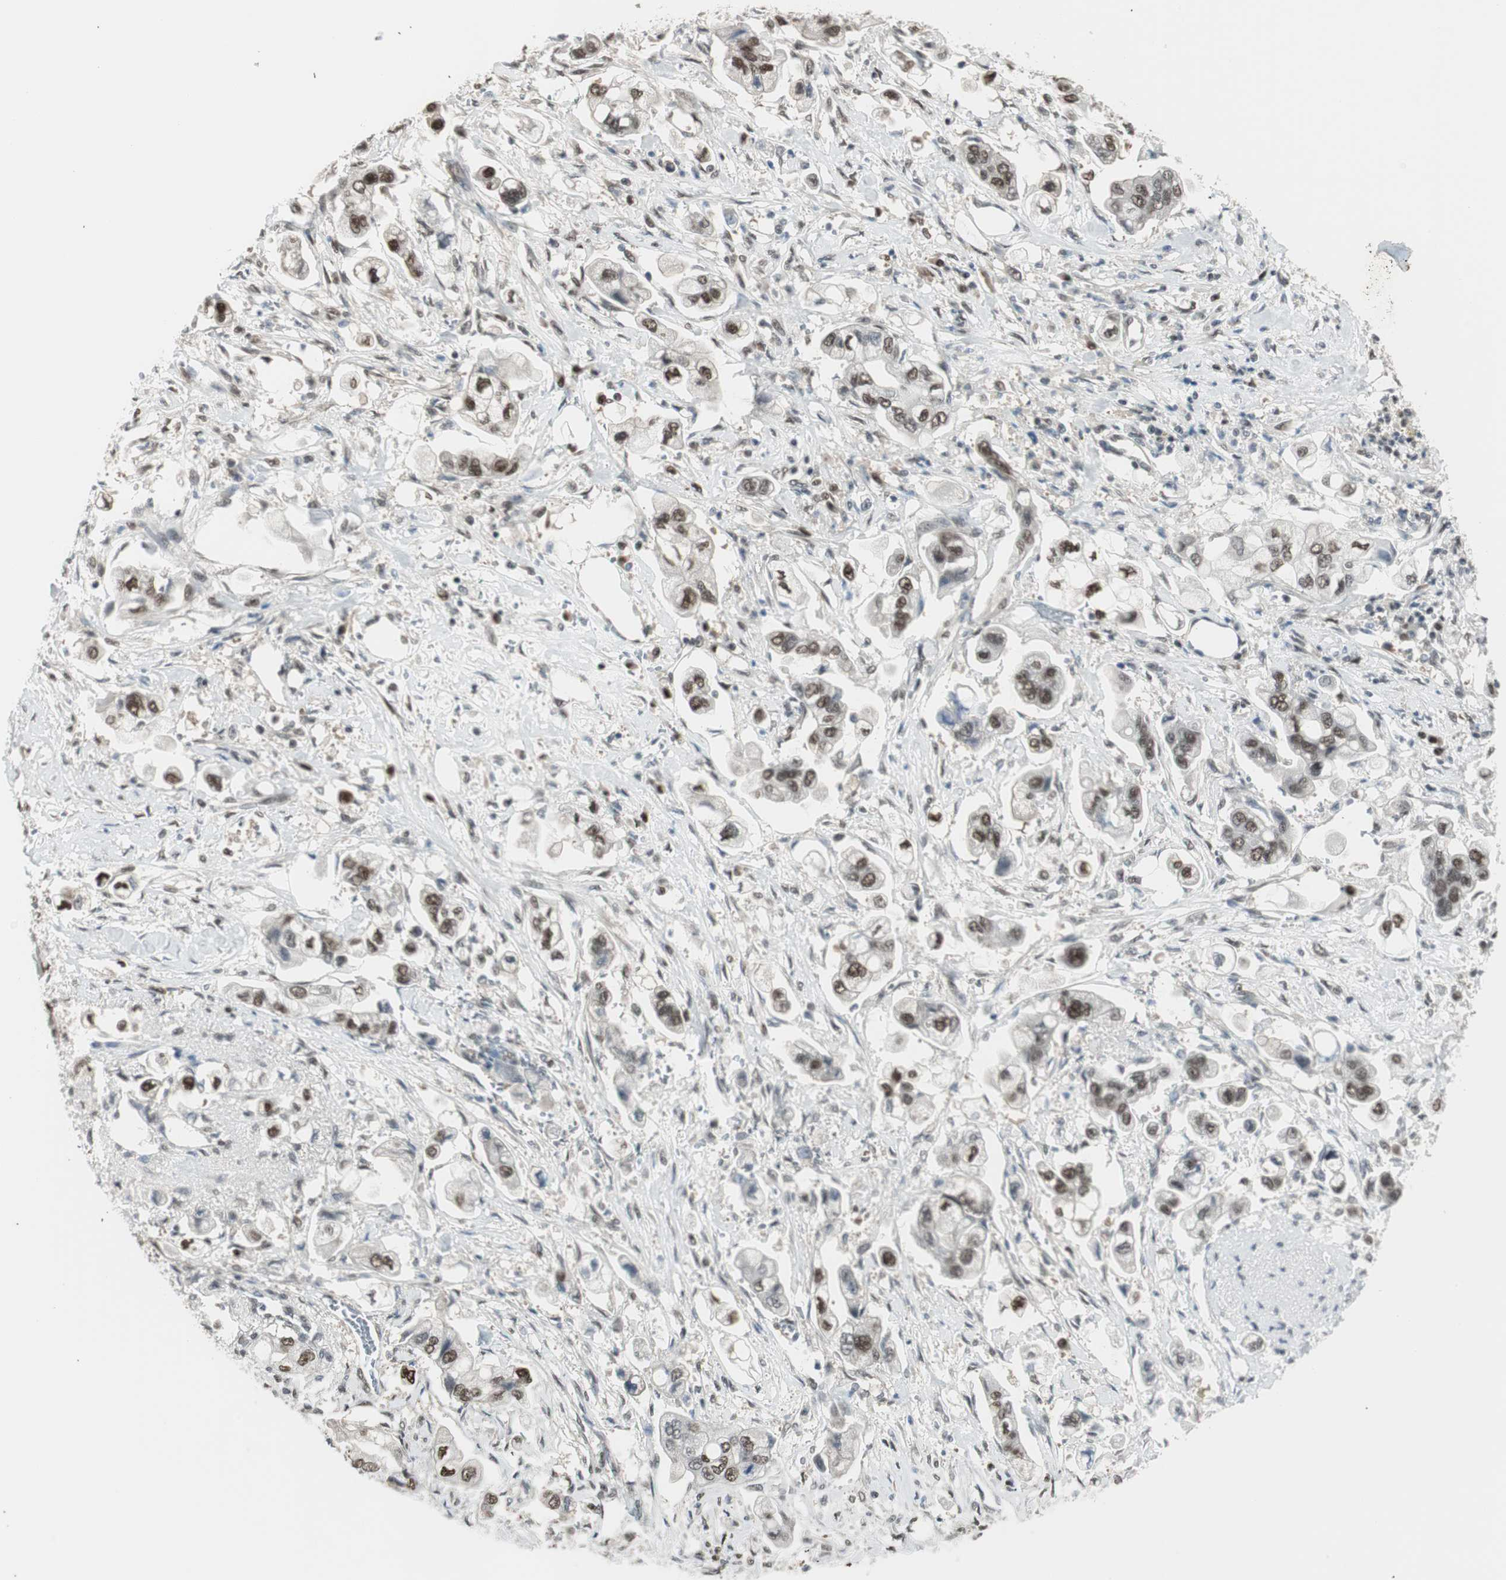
{"staining": {"intensity": "moderate", "quantity": "25%-75%", "location": "nuclear"}, "tissue": "stomach cancer", "cell_type": "Tumor cells", "image_type": "cancer", "snomed": [{"axis": "morphology", "description": "Adenocarcinoma, NOS"}, {"axis": "topography", "description": "Stomach"}], "caption": "Human stomach adenocarcinoma stained with a brown dye shows moderate nuclear positive staining in about 25%-75% of tumor cells.", "gene": "LONP2", "patient": {"sex": "male", "age": 62}}